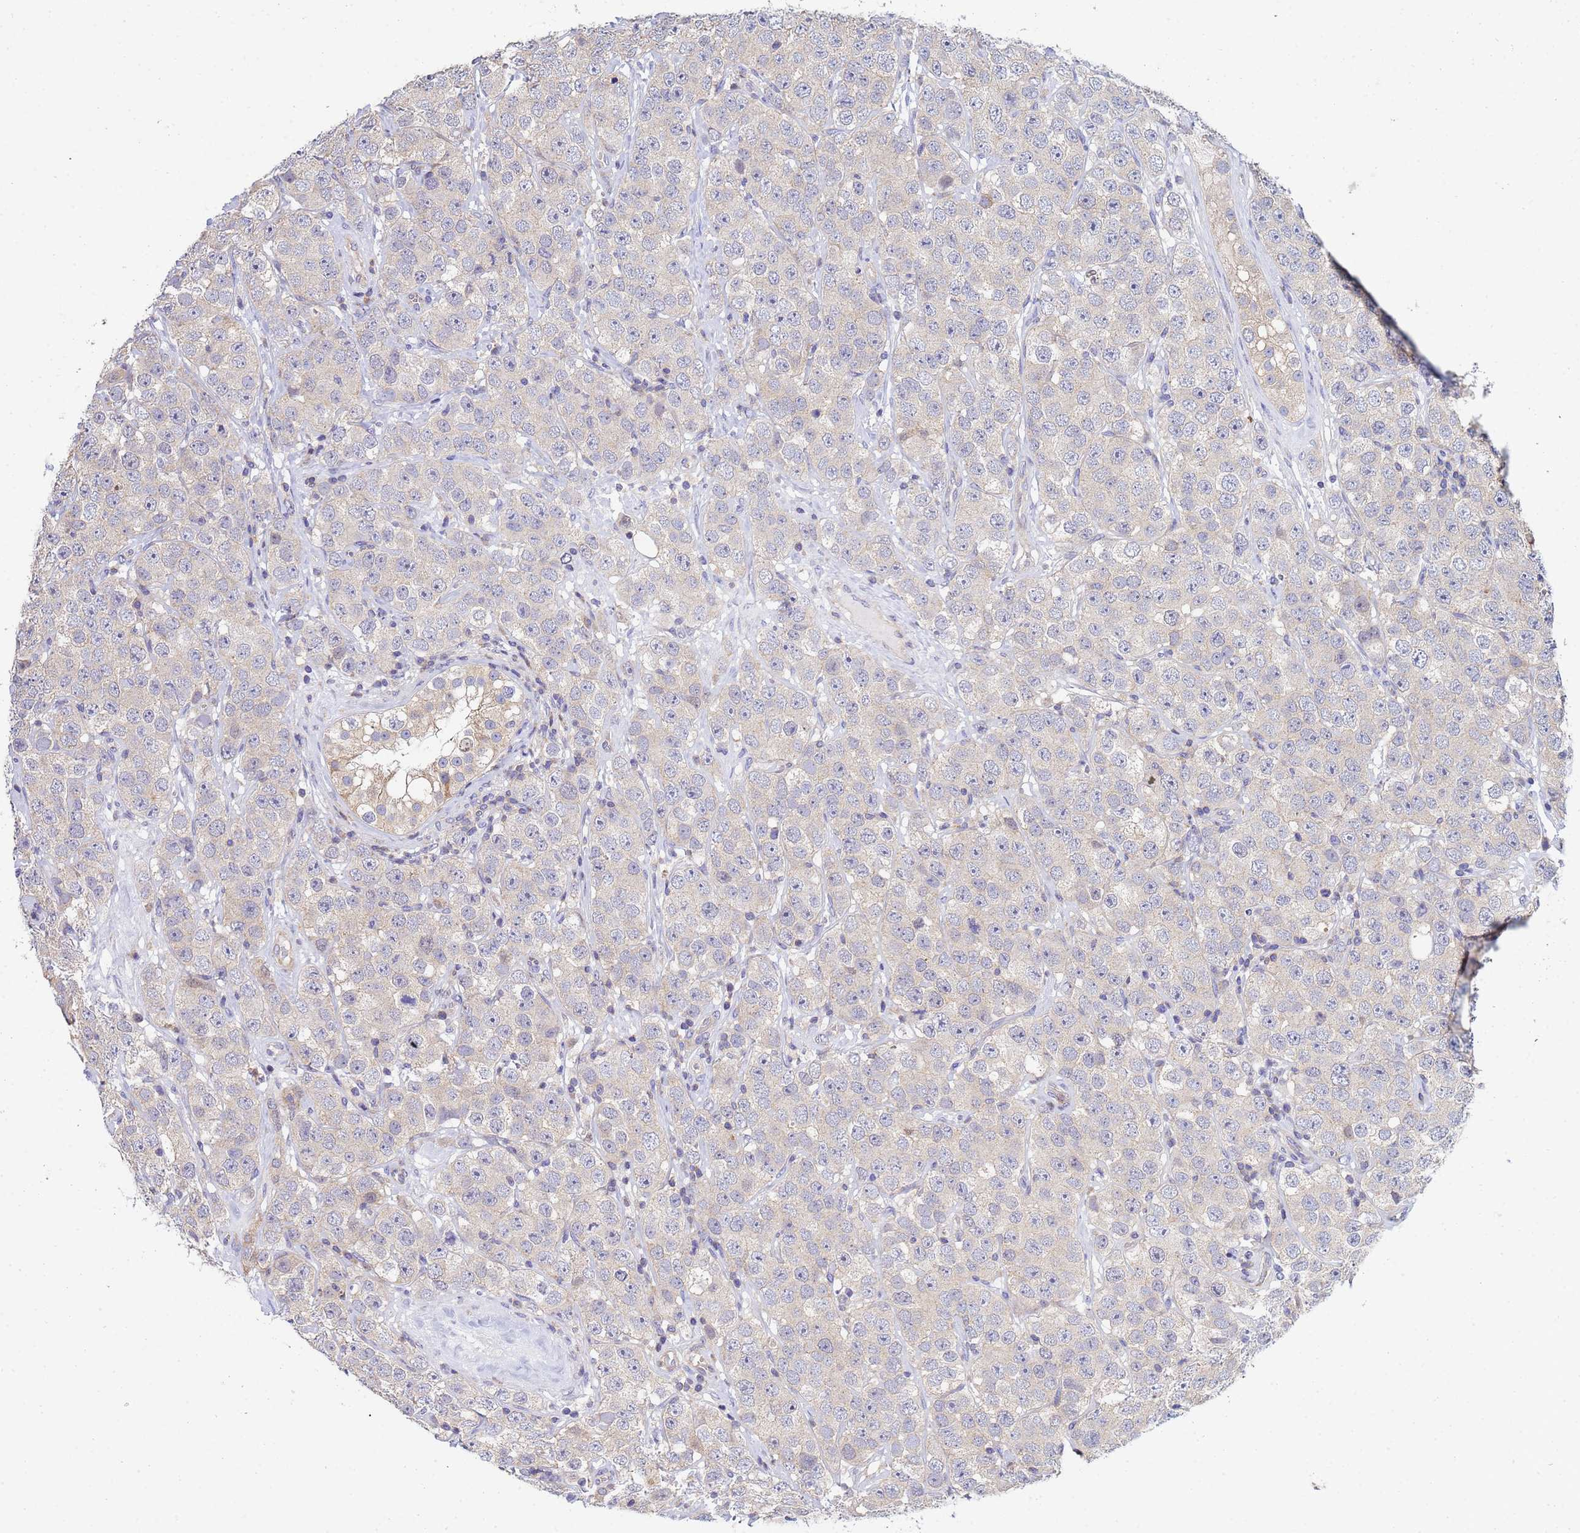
{"staining": {"intensity": "negative", "quantity": "none", "location": "none"}, "tissue": "testis cancer", "cell_type": "Tumor cells", "image_type": "cancer", "snomed": [{"axis": "morphology", "description": "Seminoma, NOS"}, {"axis": "topography", "description": "Testis"}], "caption": "Tumor cells are negative for brown protein staining in seminoma (testis).", "gene": "CDC34", "patient": {"sex": "male", "age": 28}}